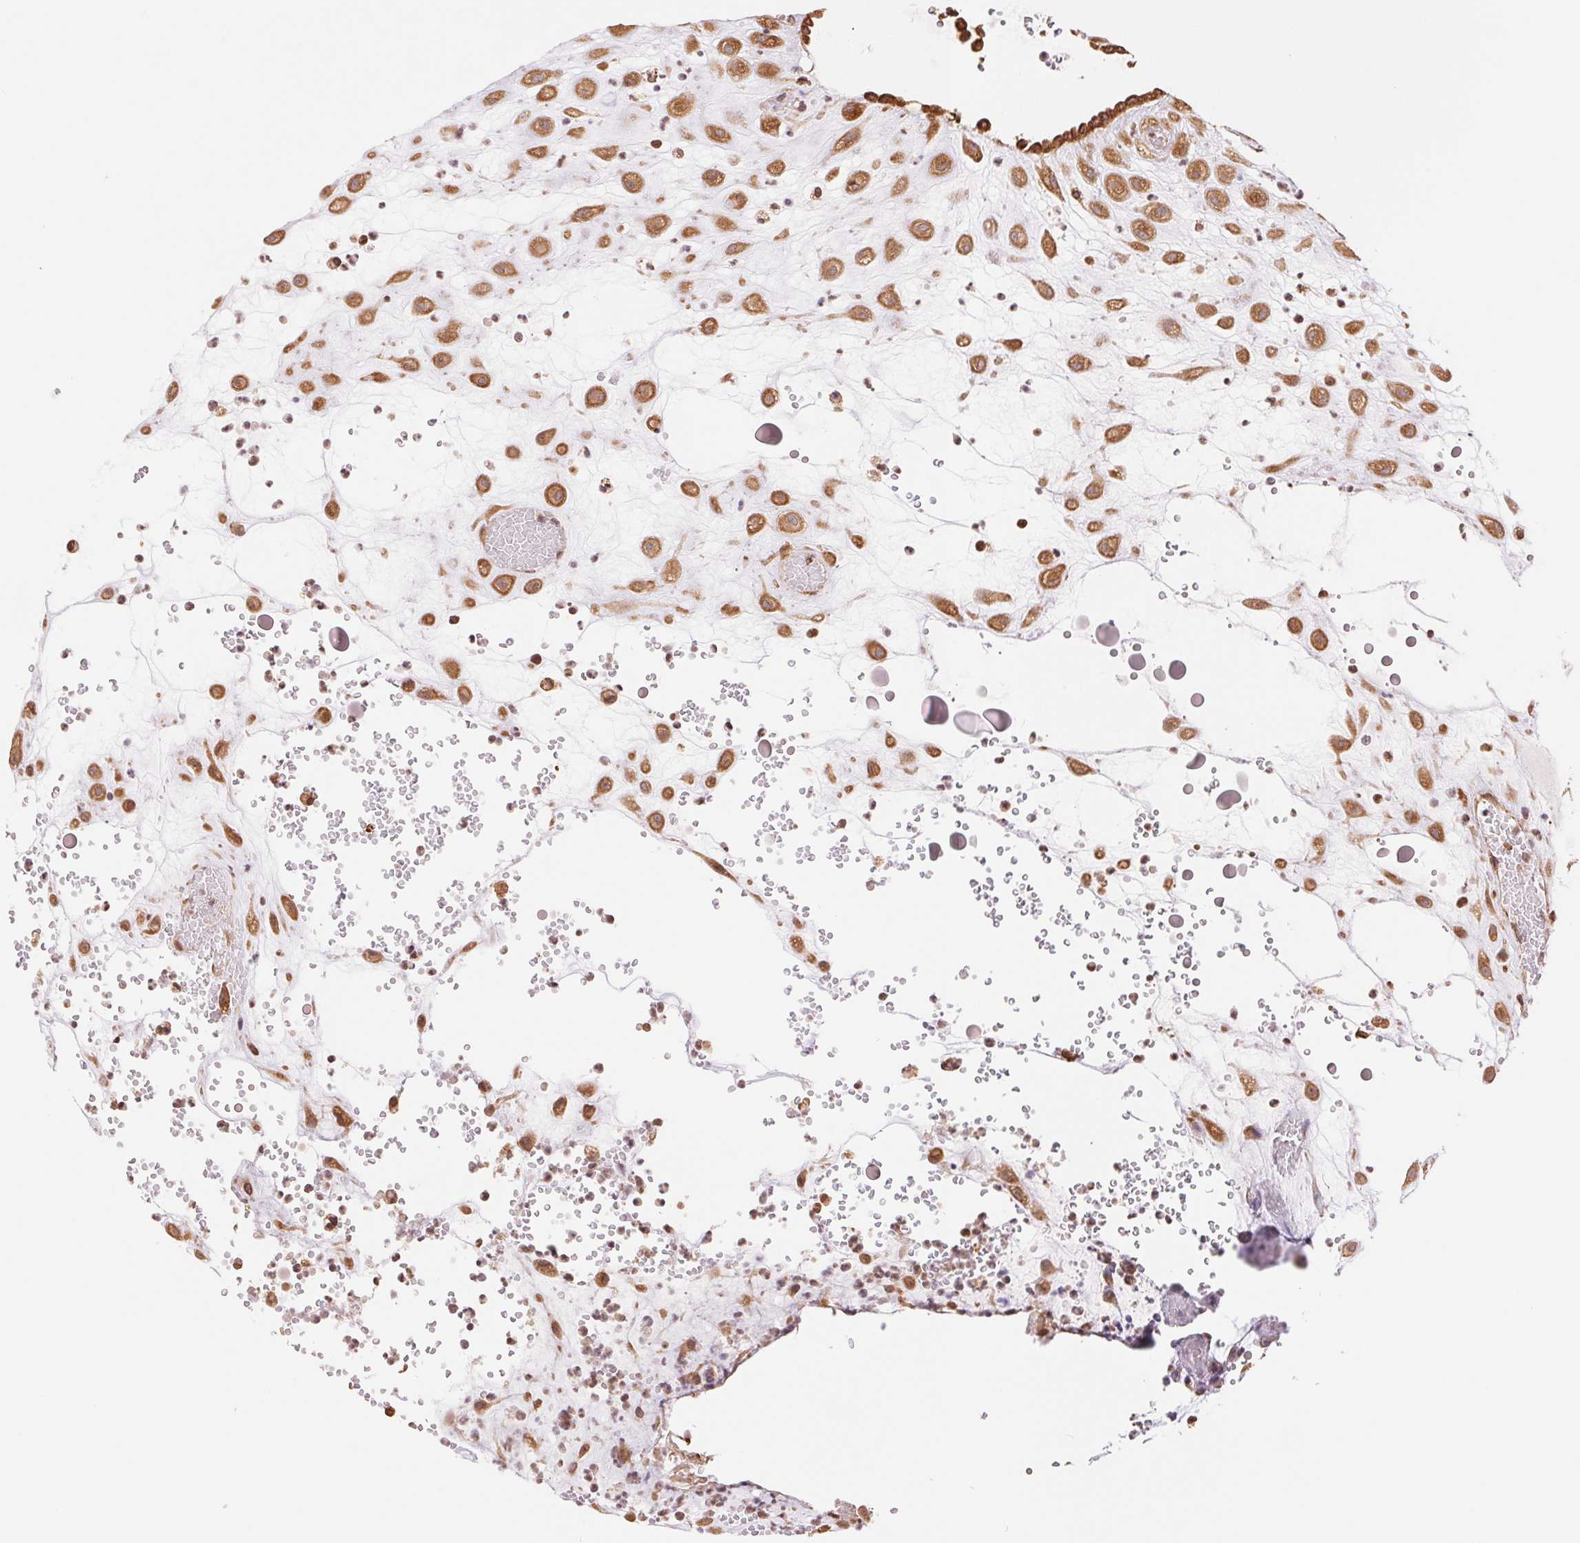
{"staining": {"intensity": "moderate", "quantity": ">75%", "location": "cytoplasmic/membranous"}, "tissue": "placenta", "cell_type": "Decidual cells", "image_type": "normal", "snomed": [{"axis": "morphology", "description": "Normal tissue, NOS"}, {"axis": "topography", "description": "Placenta"}], "caption": "Normal placenta was stained to show a protein in brown. There is medium levels of moderate cytoplasmic/membranous positivity in about >75% of decidual cells. (Brightfield microscopy of DAB IHC at high magnification).", "gene": "RPN1", "patient": {"sex": "female", "age": 24}}